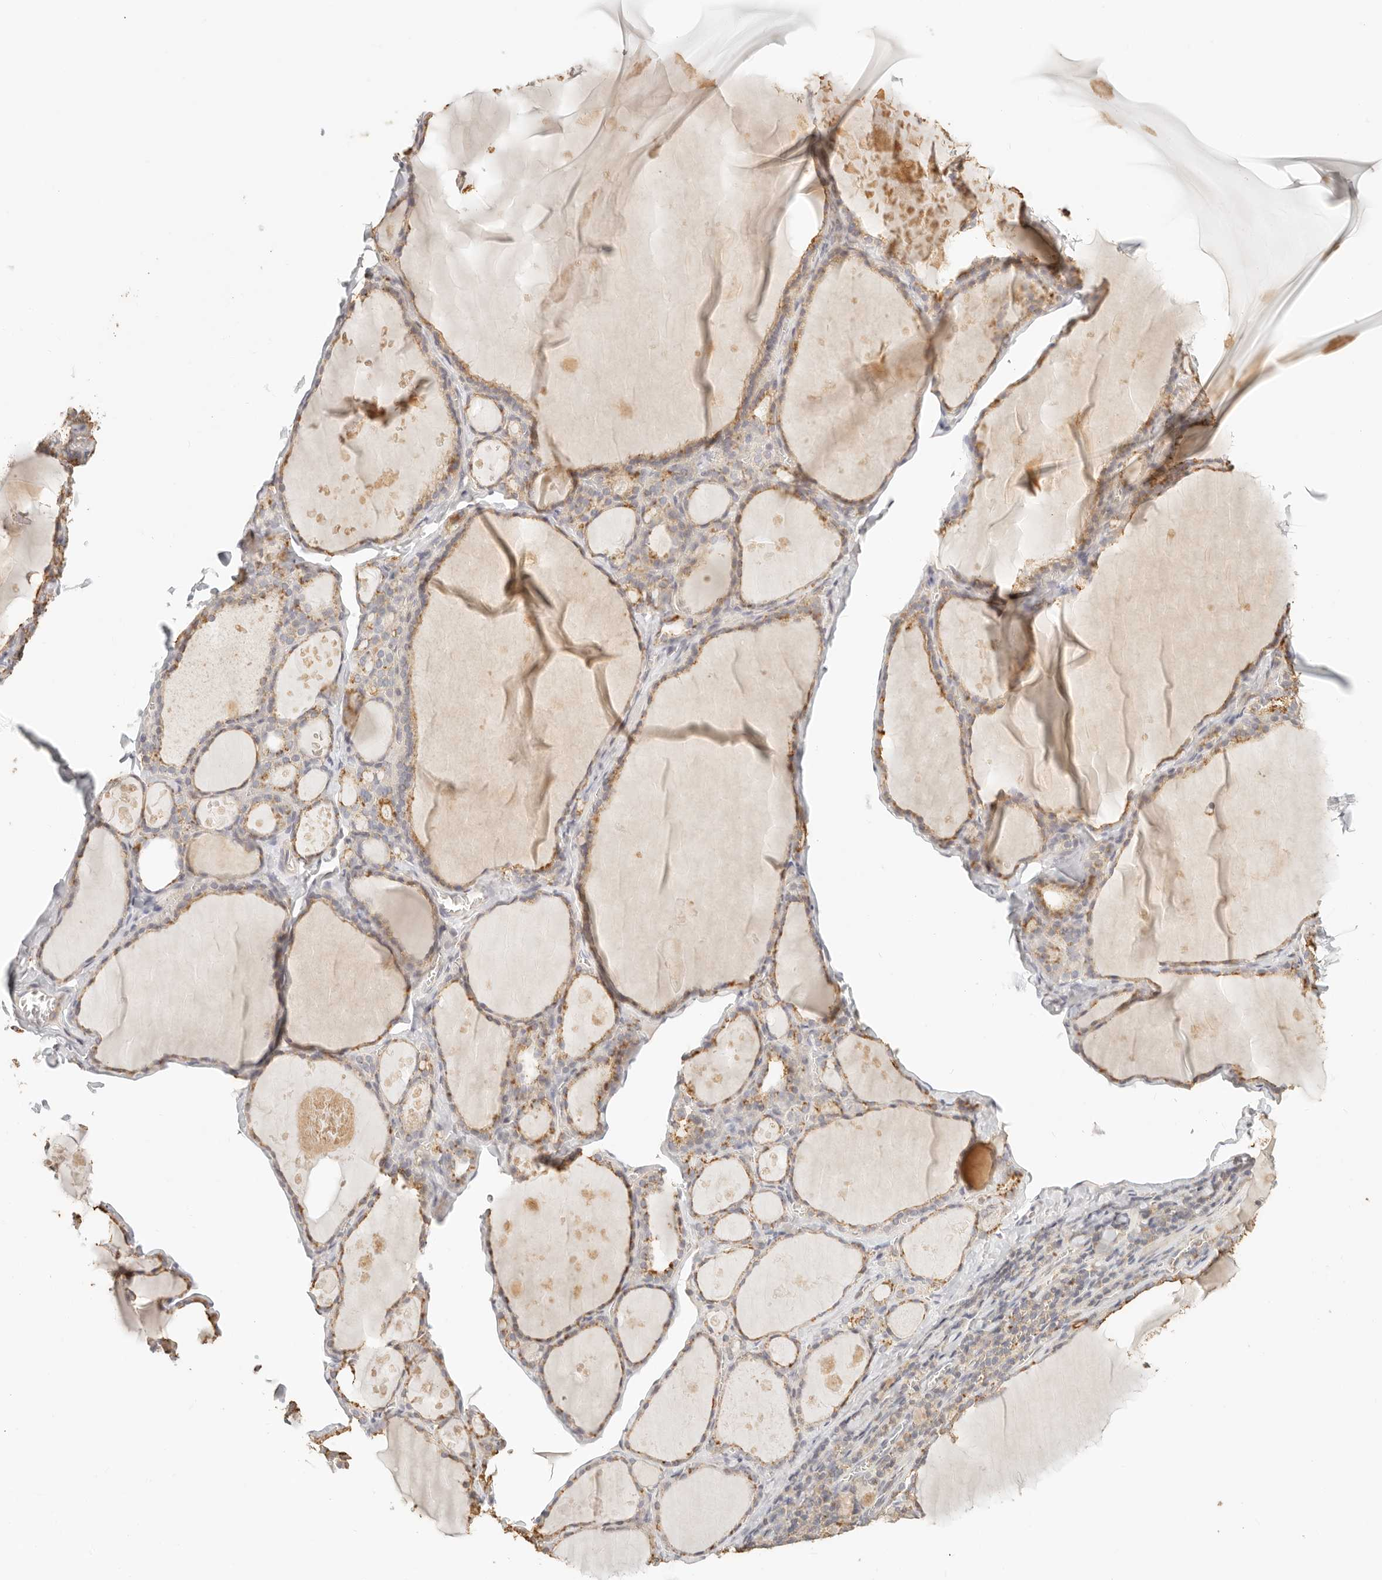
{"staining": {"intensity": "moderate", "quantity": ">75%", "location": "cytoplasmic/membranous"}, "tissue": "thyroid gland", "cell_type": "Glandular cells", "image_type": "normal", "snomed": [{"axis": "morphology", "description": "Normal tissue, NOS"}, {"axis": "topography", "description": "Thyroid gland"}], "caption": "High-magnification brightfield microscopy of normal thyroid gland stained with DAB (3,3'-diaminobenzidine) (brown) and counterstained with hematoxylin (blue). glandular cells exhibit moderate cytoplasmic/membranous positivity is present in about>75% of cells. The staining is performed using DAB brown chromogen to label protein expression. The nuclei are counter-stained blue using hematoxylin.", "gene": "CNMD", "patient": {"sex": "male", "age": 56}}